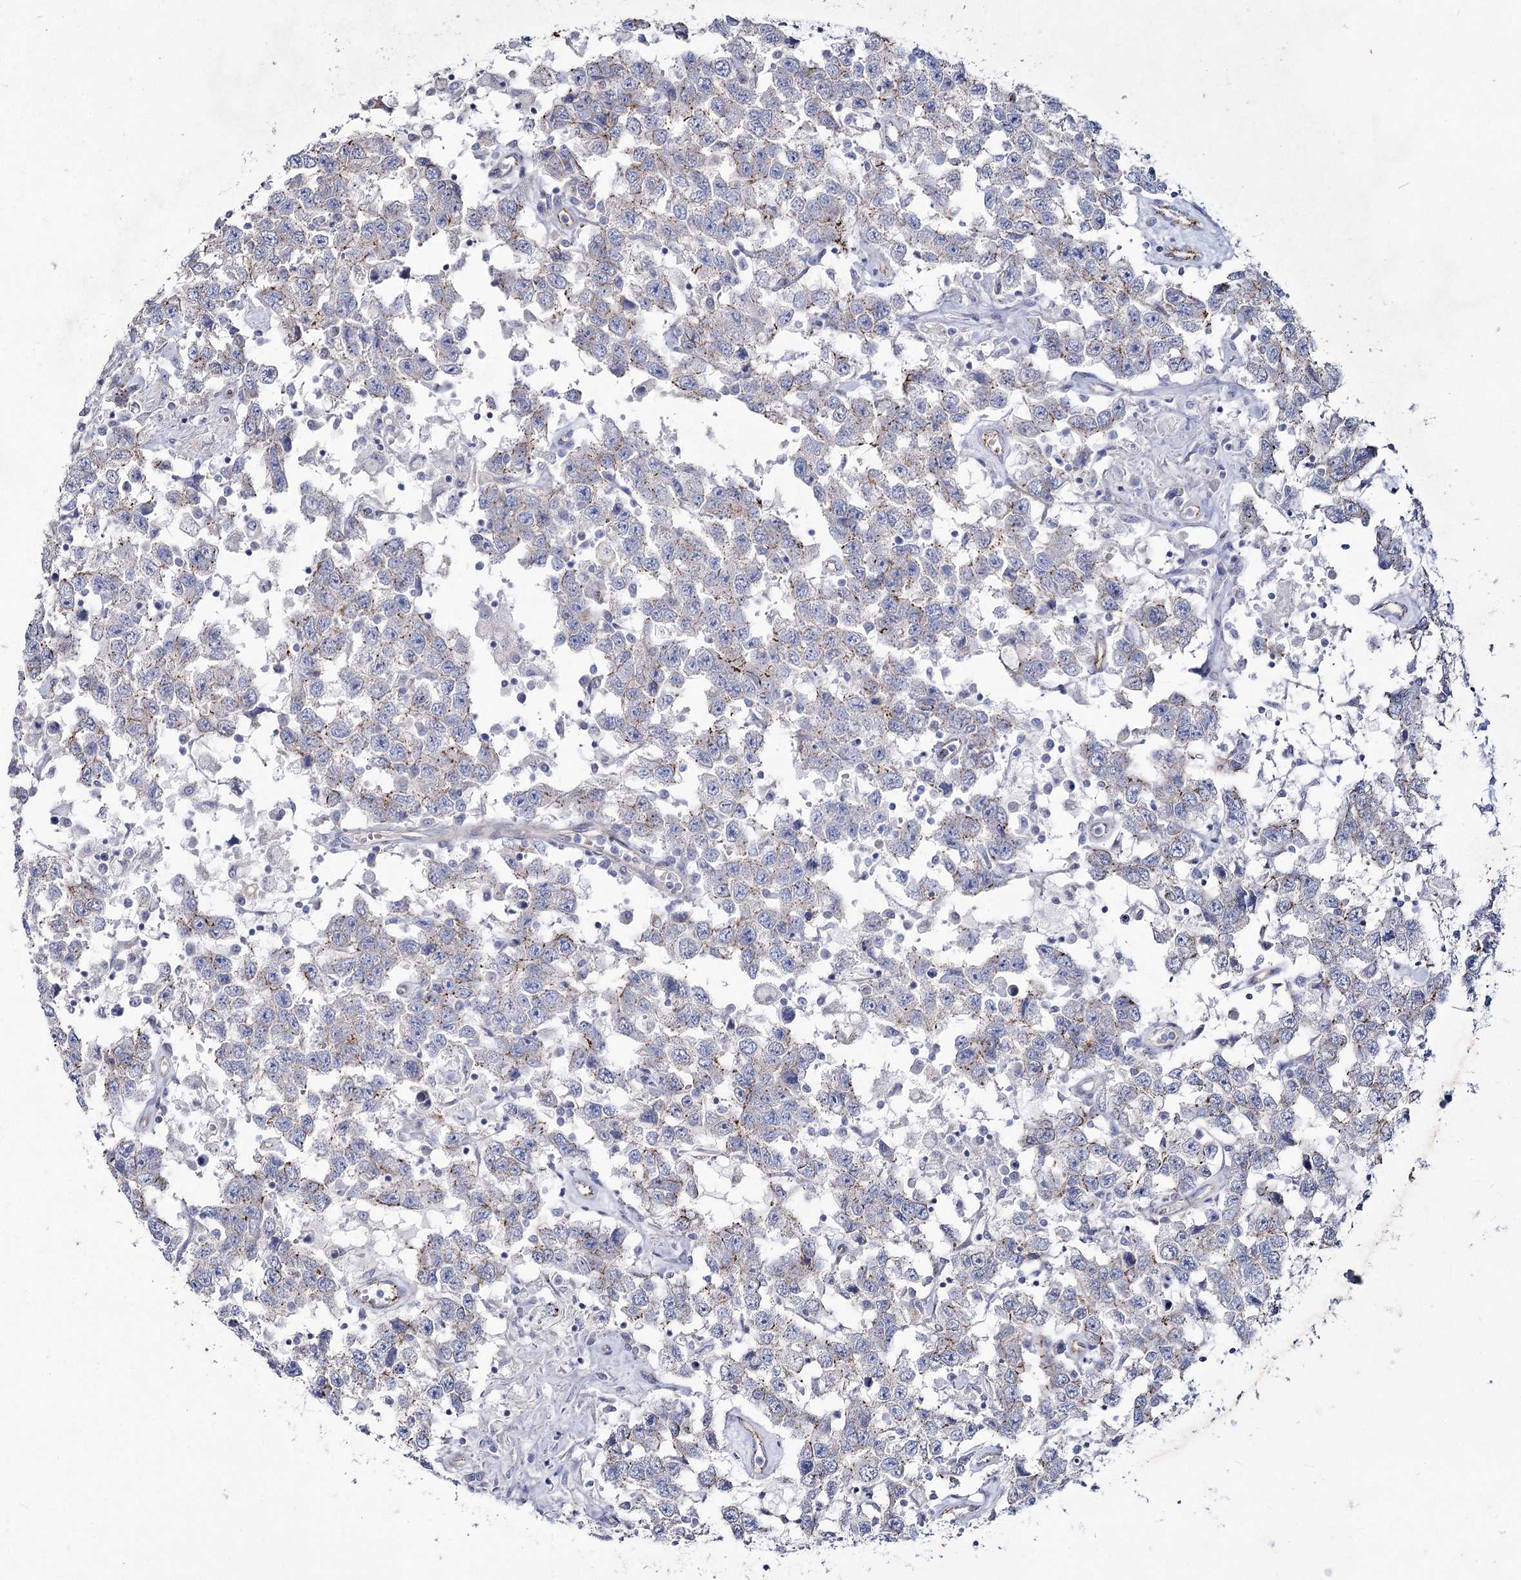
{"staining": {"intensity": "weak", "quantity": "<25%", "location": "cytoplasmic/membranous"}, "tissue": "testis cancer", "cell_type": "Tumor cells", "image_type": "cancer", "snomed": [{"axis": "morphology", "description": "Seminoma, NOS"}, {"axis": "topography", "description": "Testis"}], "caption": "IHC of testis seminoma reveals no expression in tumor cells.", "gene": "LDLRAD3", "patient": {"sex": "male", "age": 41}}